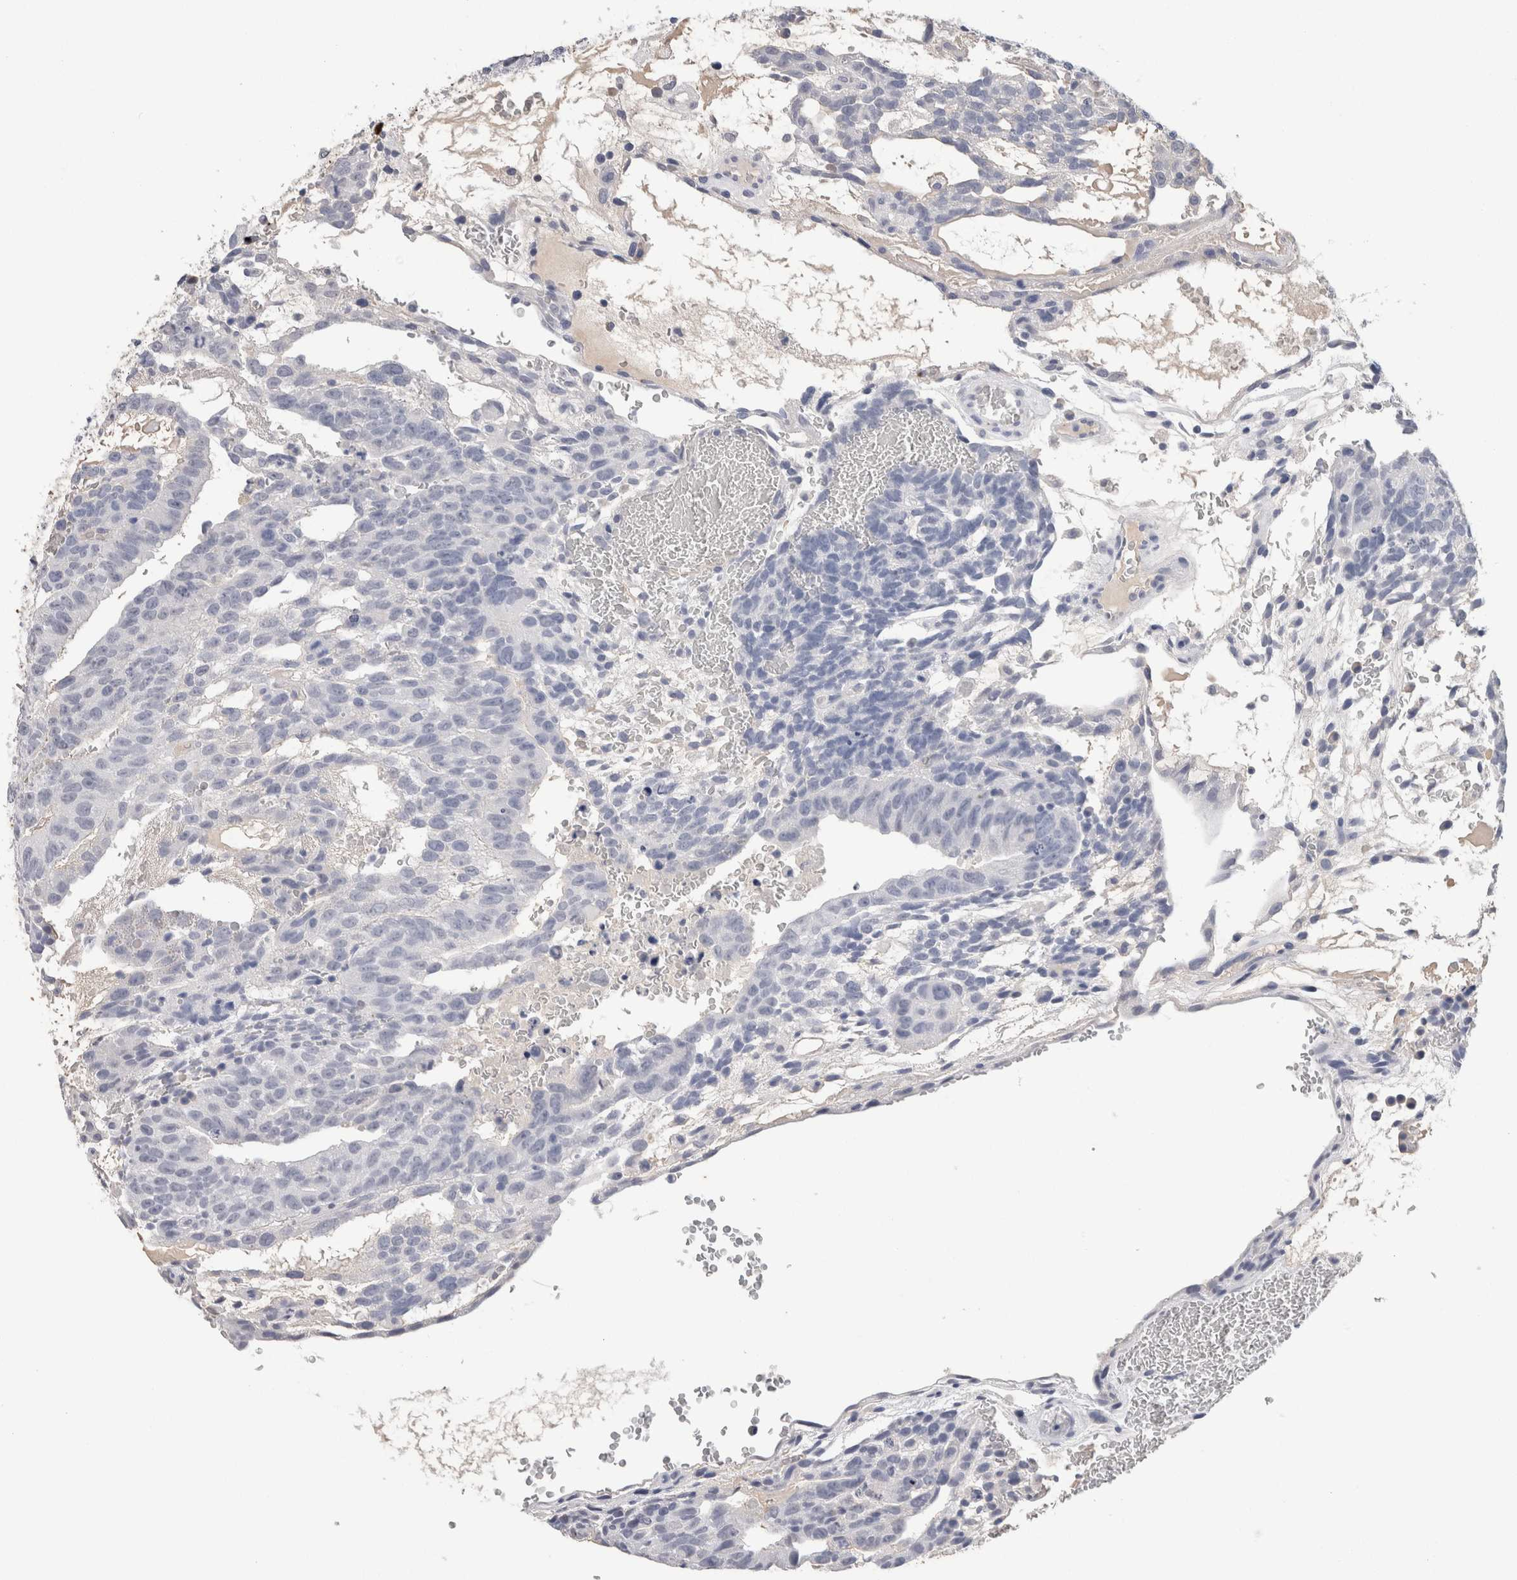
{"staining": {"intensity": "negative", "quantity": "none", "location": "none"}, "tissue": "testis cancer", "cell_type": "Tumor cells", "image_type": "cancer", "snomed": [{"axis": "morphology", "description": "Seminoma, NOS"}, {"axis": "morphology", "description": "Carcinoma, Embryonal, NOS"}, {"axis": "topography", "description": "Testis"}], "caption": "Human embryonal carcinoma (testis) stained for a protein using immunohistochemistry reveals no expression in tumor cells.", "gene": "FABP4", "patient": {"sex": "male", "age": 52}}